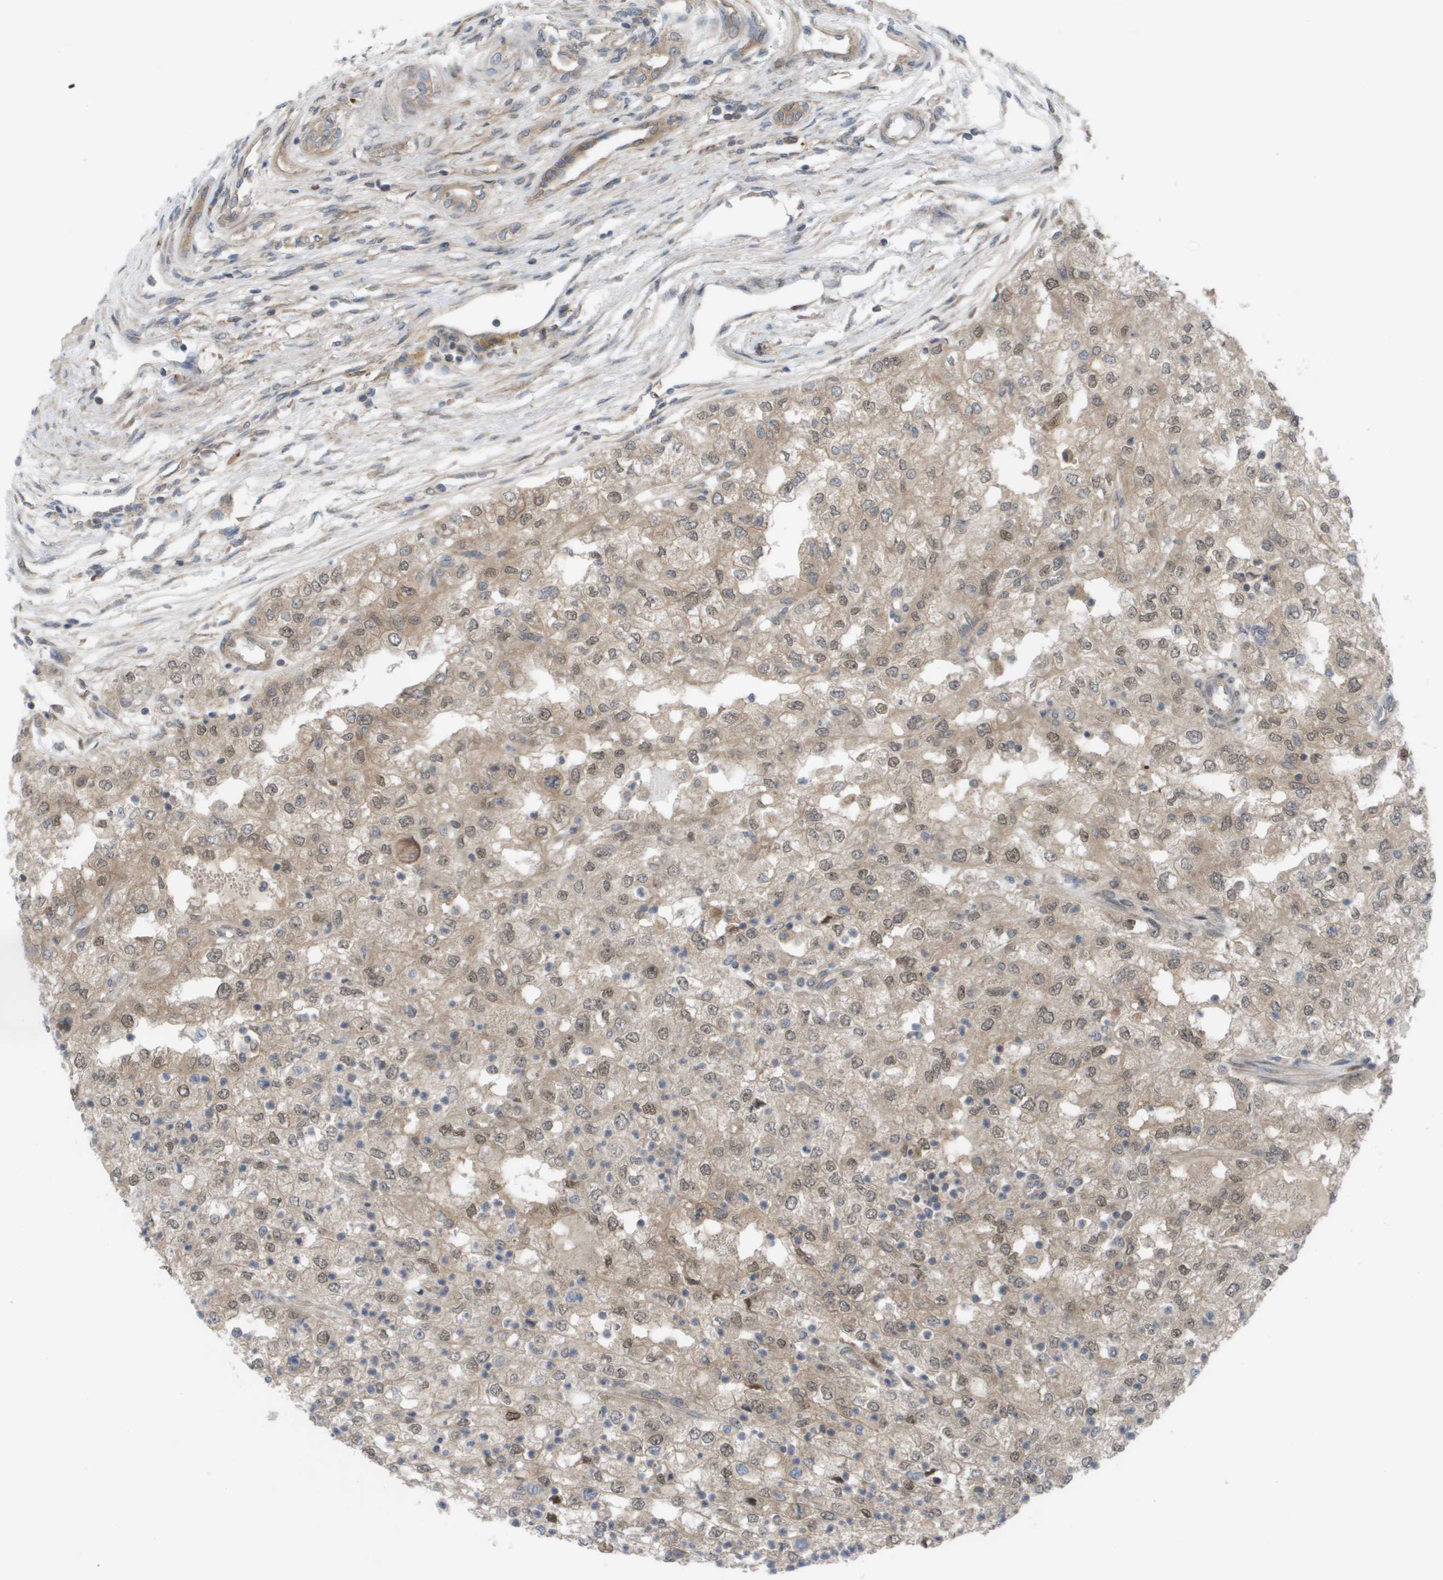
{"staining": {"intensity": "weak", "quantity": ">75%", "location": "cytoplasmic/membranous,nuclear"}, "tissue": "renal cancer", "cell_type": "Tumor cells", "image_type": "cancer", "snomed": [{"axis": "morphology", "description": "Adenocarcinoma, NOS"}, {"axis": "topography", "description": "Kidney"}], "caption": "Protein positivity by immunohistochemistry reveals weak cytoplasmic/membranous and nuclear expression in approximately >75% of tumor cells in renal cancer (adenocarcinoma).", "gene": "CTPS2", "patient": {"sex": "female", "age": 54}}